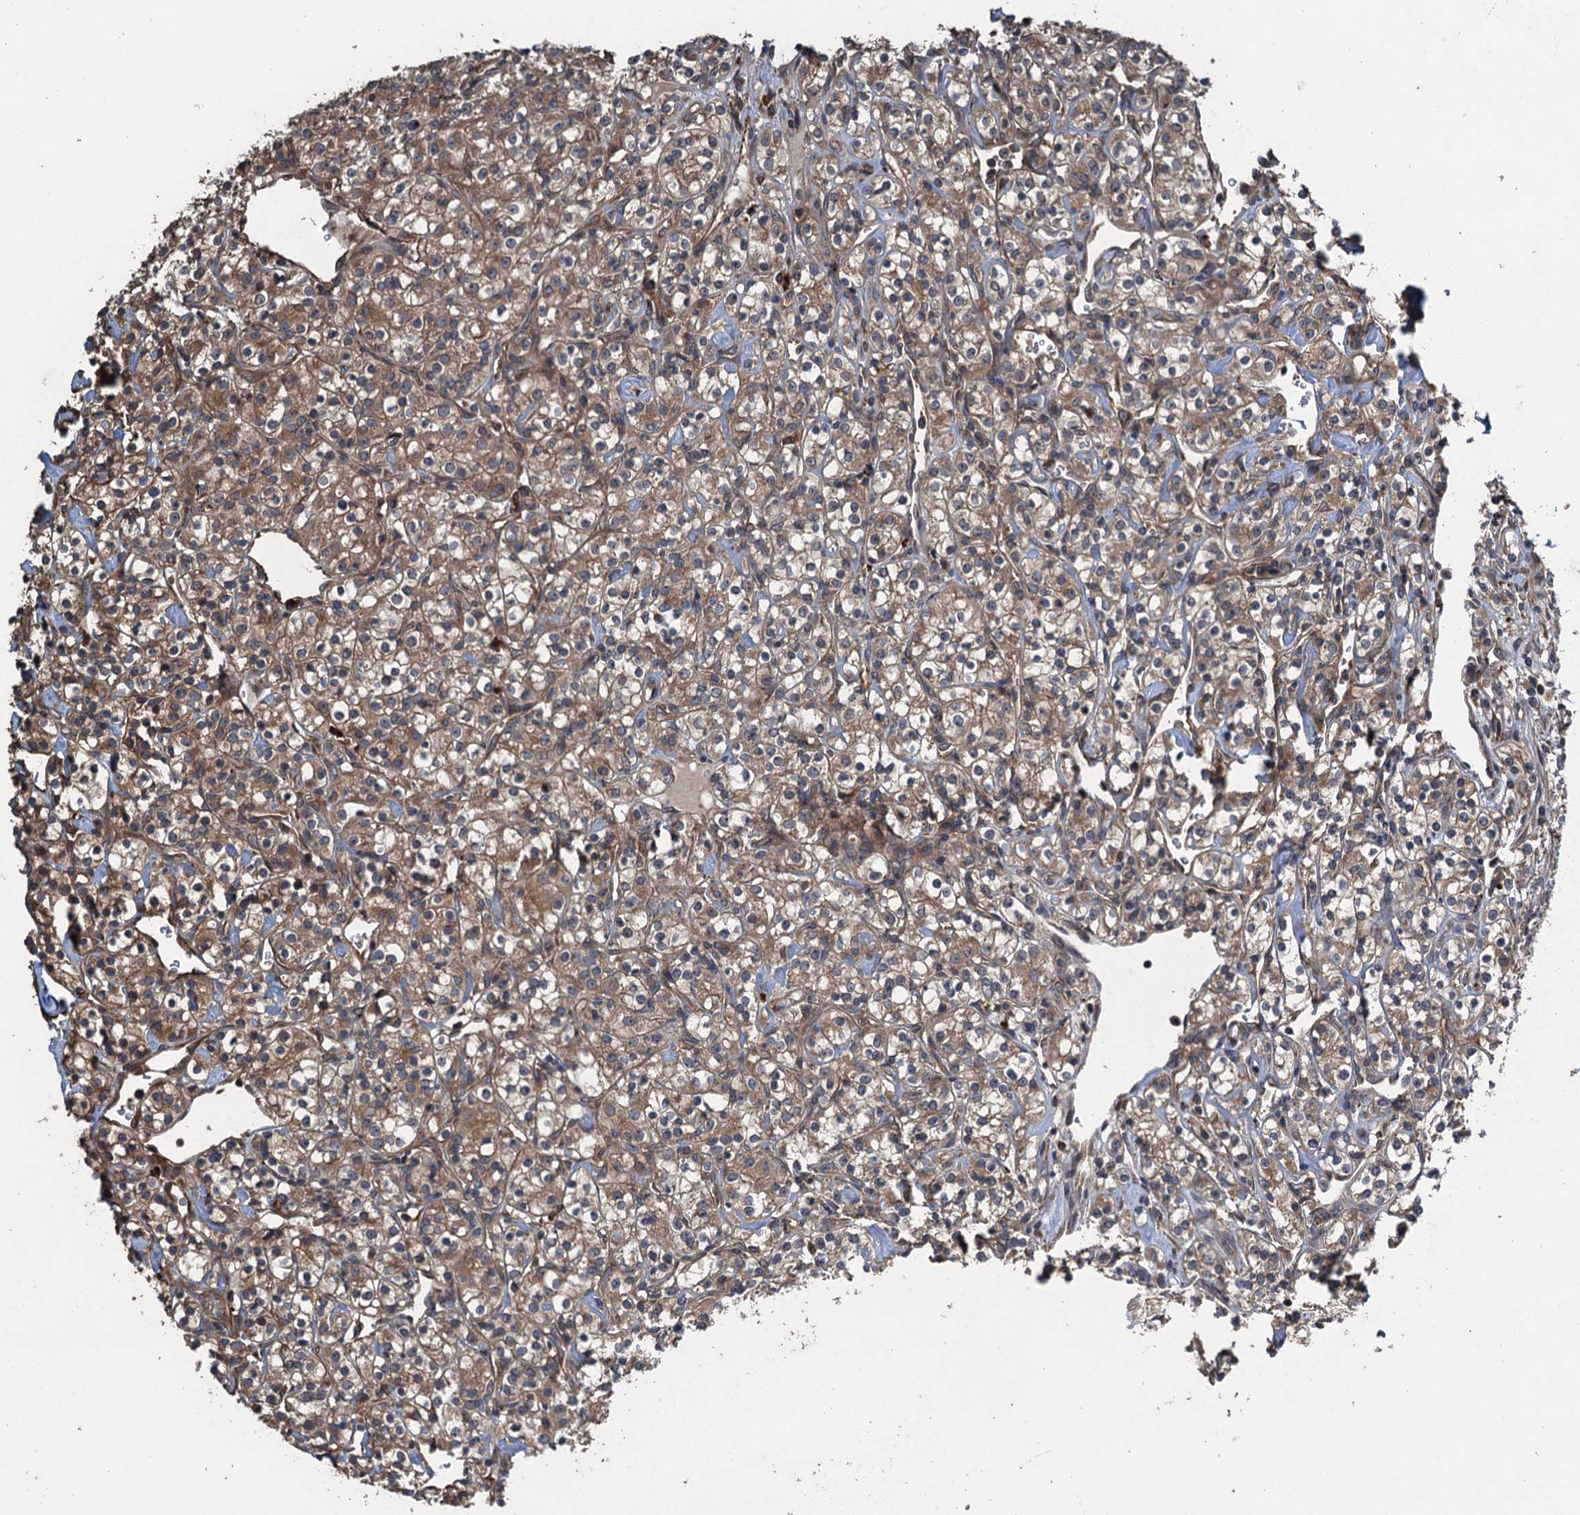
{"staining": {"intensity": "moderate", "quantity": "25%-75%", "location": "cytoplasmic/membranous"}, "tissue": "renal cancer", "cell_type": "Tumor cells", "image_type": "cancer", "snomed": [{"axis": "morphology", "description": "Adenocarcinoma, NOS"}, {"axis": "topography", "description": "Kidney"}], "caption": "A brown stain labels moderate cytoplasmic/membranous positivity of a protein in human renal adenocarcinoma tumor cells.", "gene": "CNTN5", "patient": {"sex": "male", "age": 77}}